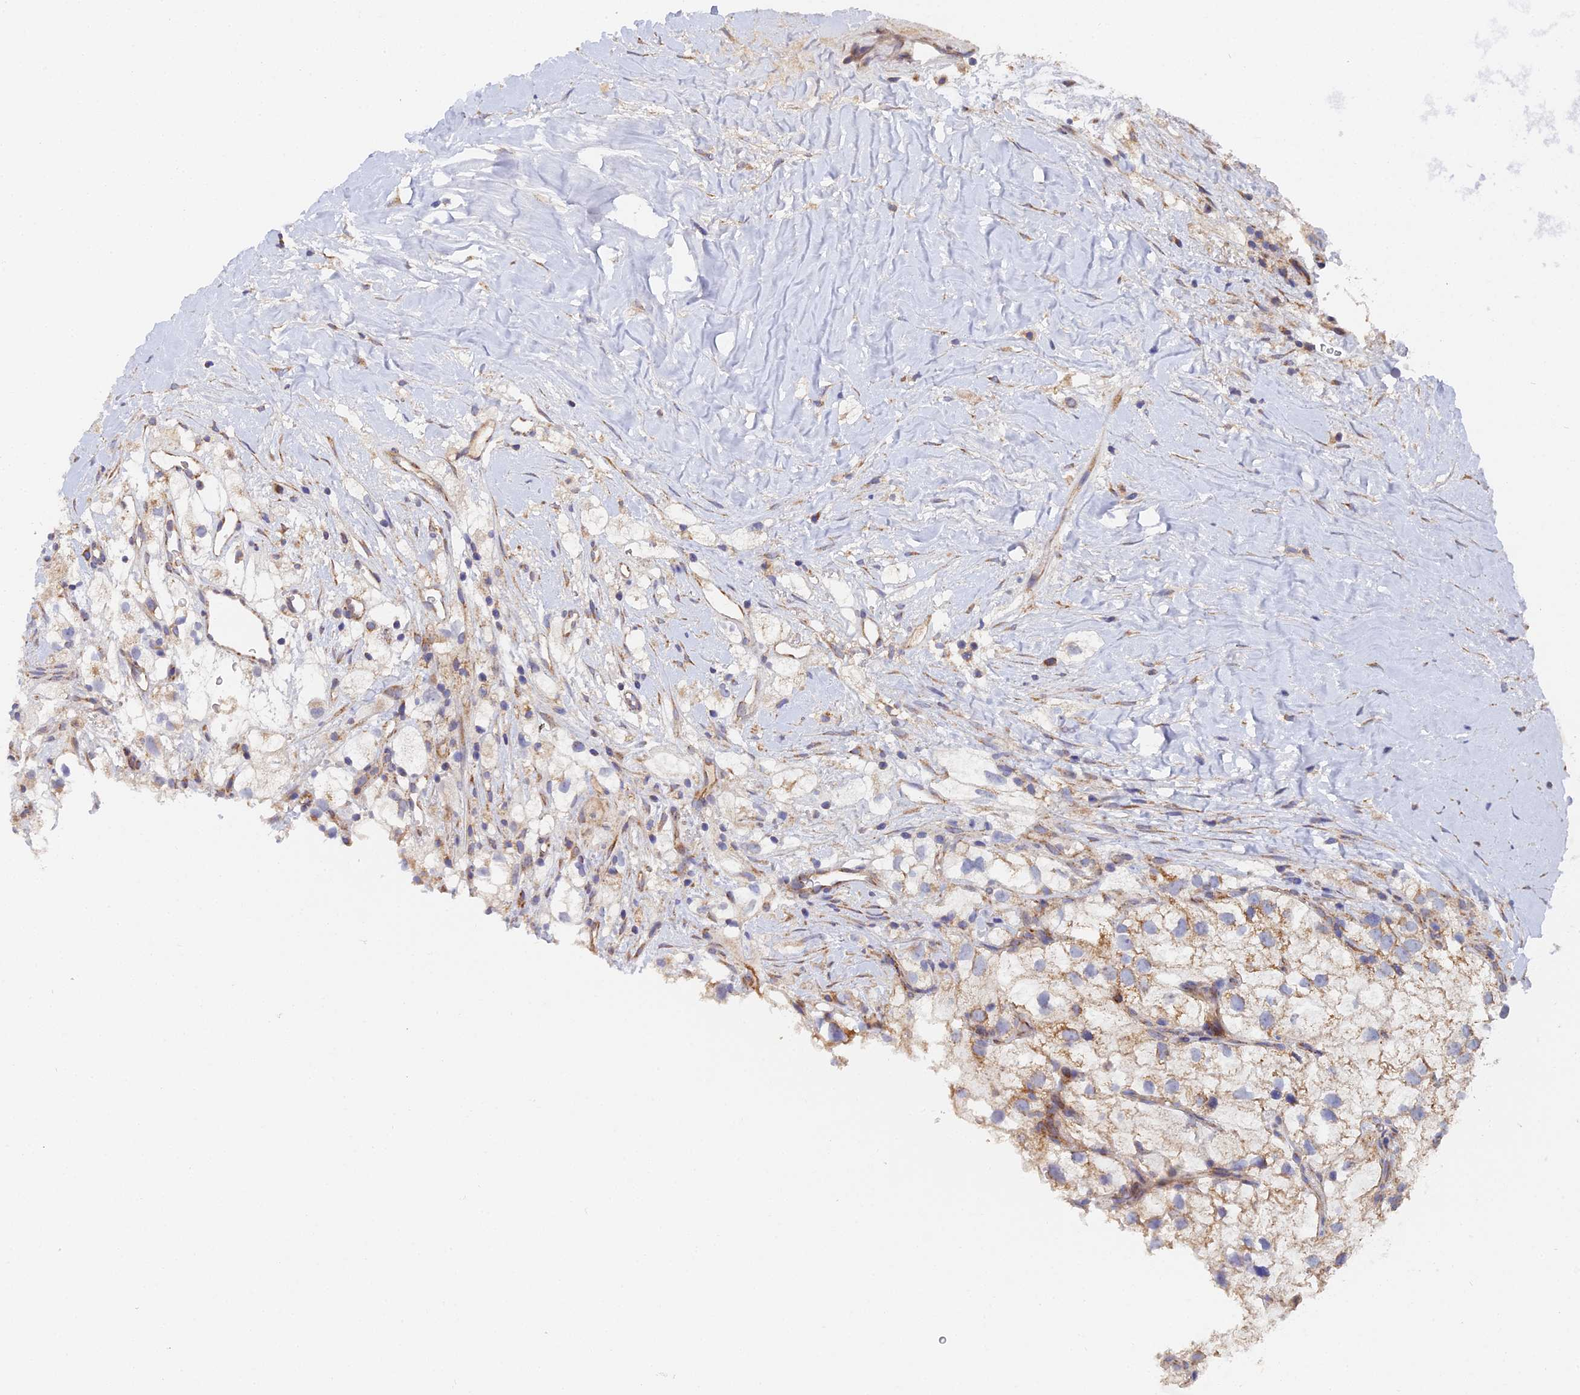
{"staining": {"intensity": "moderate", "quantity": "<25%", "location": "cytoplasmic/membranous"}, "tissue": "renal cancer", "cell_type": "Tumor cells", "image_type": "cancer", "snomed": [{"axis": "morphology", "description": "Adenocarcinoma, NOS"}, {"axis": "topography", "description": "Kidney"}], "caption": "A histopathology image of adenocarcinoma (renal) stained for a protein shows moderate cytoplasmic/membranous brown staining in tumor cells. The protein is stained brown, and the nuclei are stained in blue (DAB (3,3'-diaminobenzidine) IHC with brightfield microscopy, high magnification).", "gene": "ECSIT", "patient": {"sex": "male", "age": 59}}